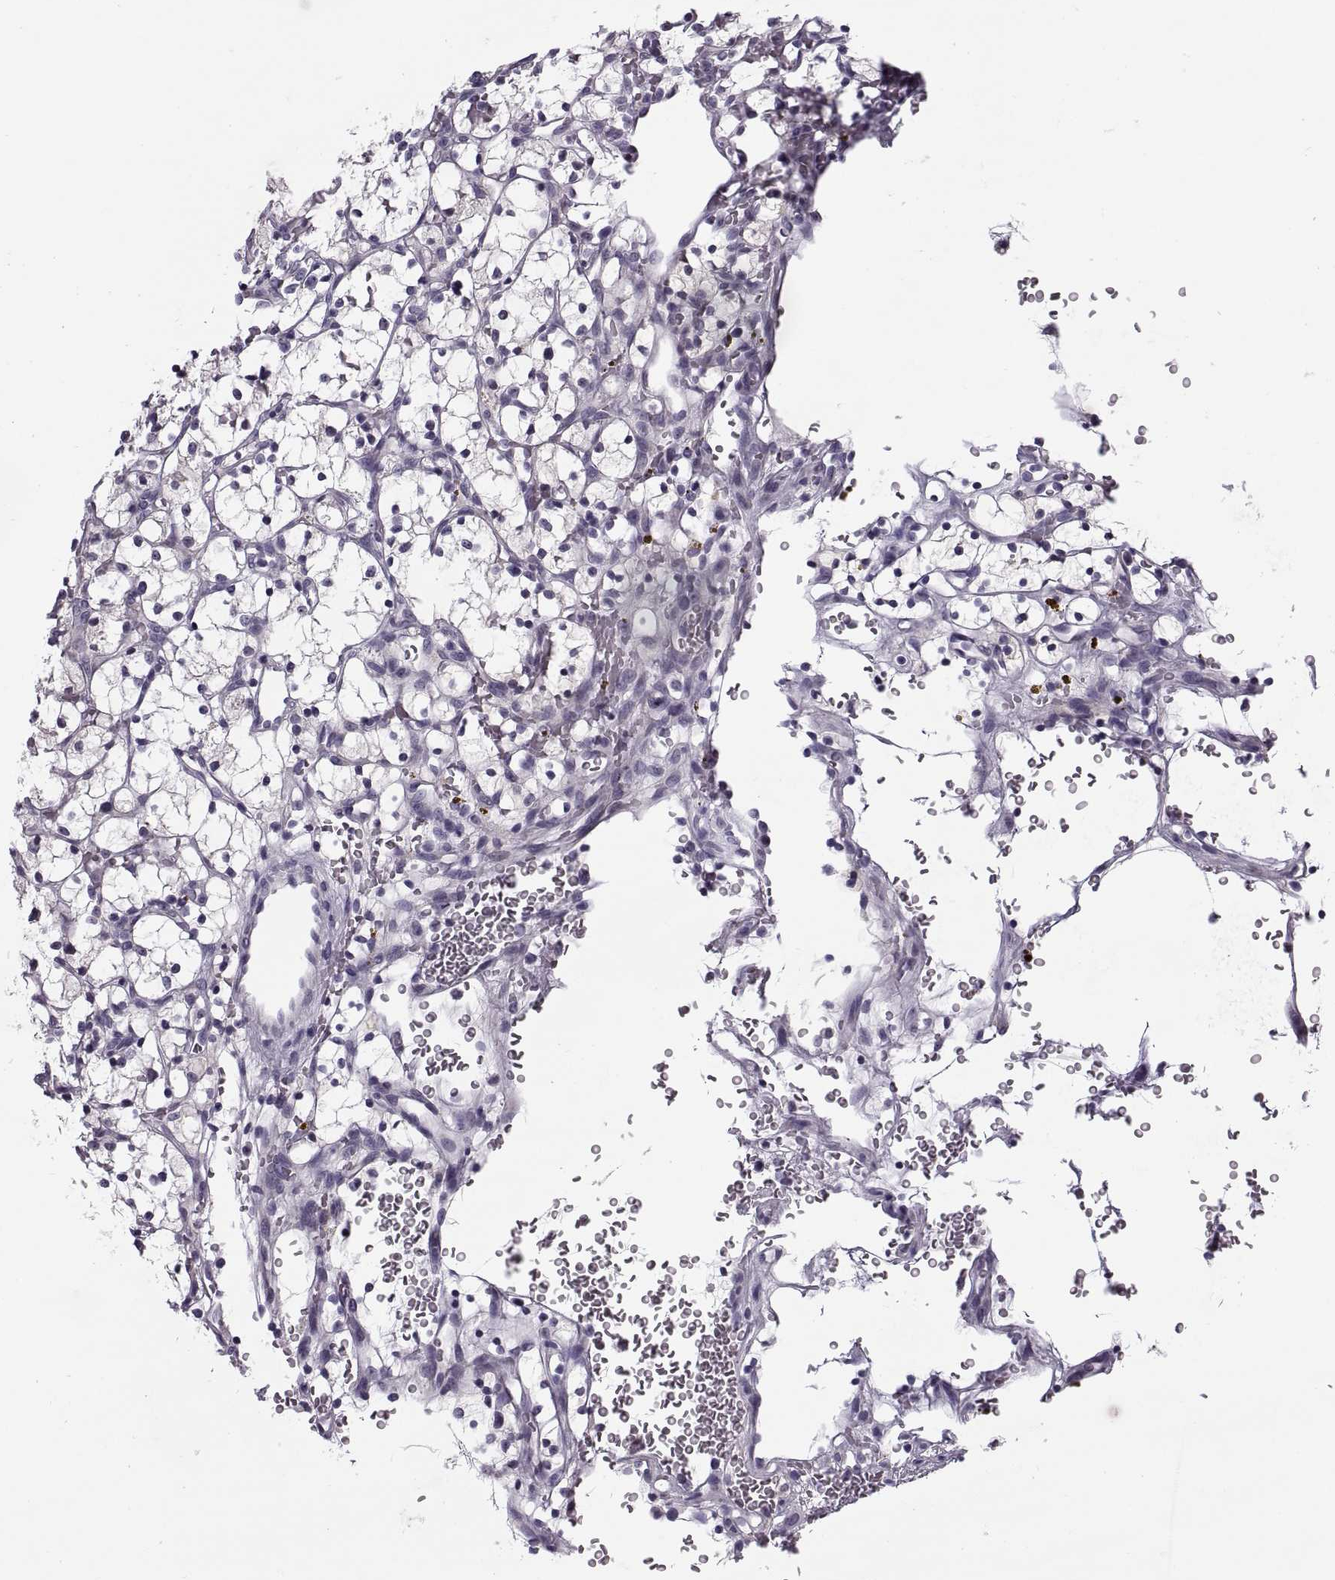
{"staining": {"intensity": "negative", "quantity": "none", "location": "none"}, "tissue": "renal cancer", "cell_type": "Tumor cells", "image_type": "cancer", "snomed": [{"axis": "morphology", "description": "Adenocarcinoma, NOS"}, {"axis": "topography", "description": "Kidney"}], "caption": "This is an IHC micrograph of renal adenocarcinoma. There is no positivity in tumor cells.", "gene": "MAGEB1", "patient": {"sex": "female", "age": 64}}